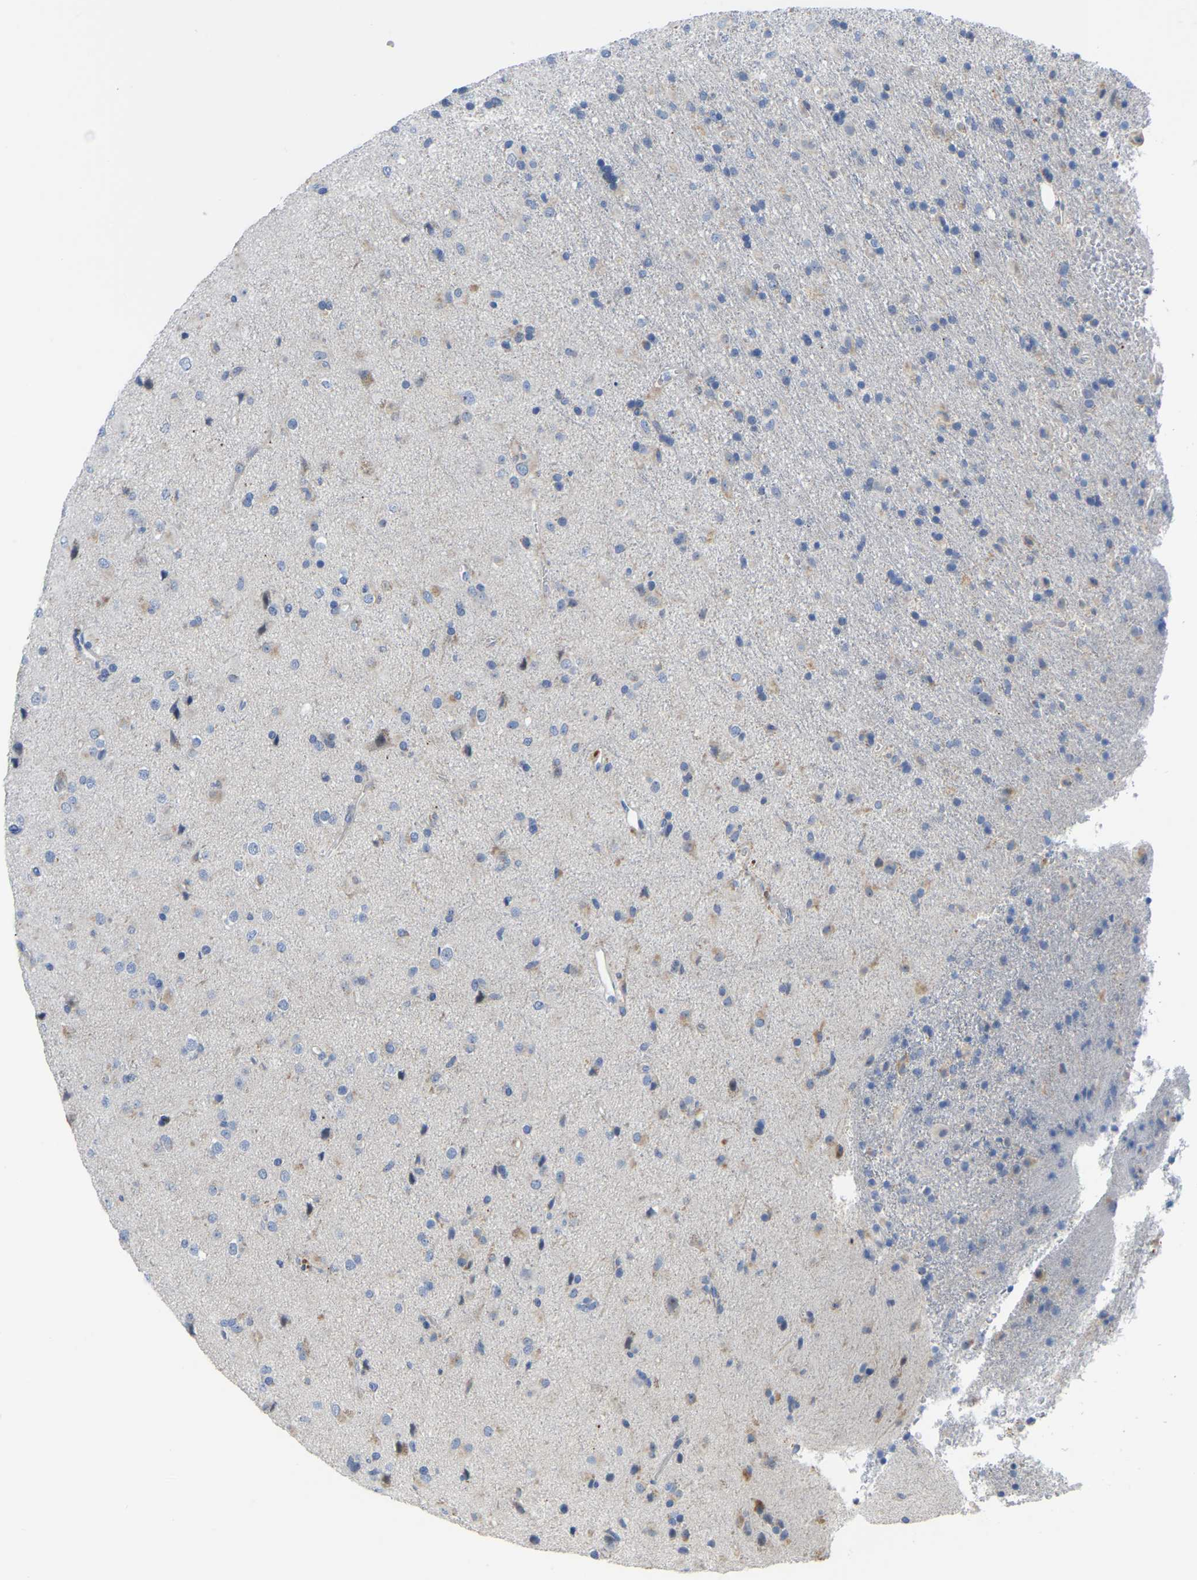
{"staining": {"intensity": "weak", "quantity": "<25%", "location": "cytoplasmic/membranous"}, "tissue": "glioma", "cell_type": "Tumor cells", "image_type": "cancer", "snomed": [{"axis": "morphology", "description": "Glioma, malignant, Low grade"}, {"axis": "topography", "description": "Brain"}], "caption": "Glioma was stained to show a protein in brown. There is no significant expression in tumor cells. The staining was performed using DAB (3,3'-diaminobenzidine) to visualize the protein expression in brown, while the nuclei were stained in blue with hematoxylin (Magnification: 20x).", "gene": "ETFA", "patient": {"sex": "male", "age": 65}}